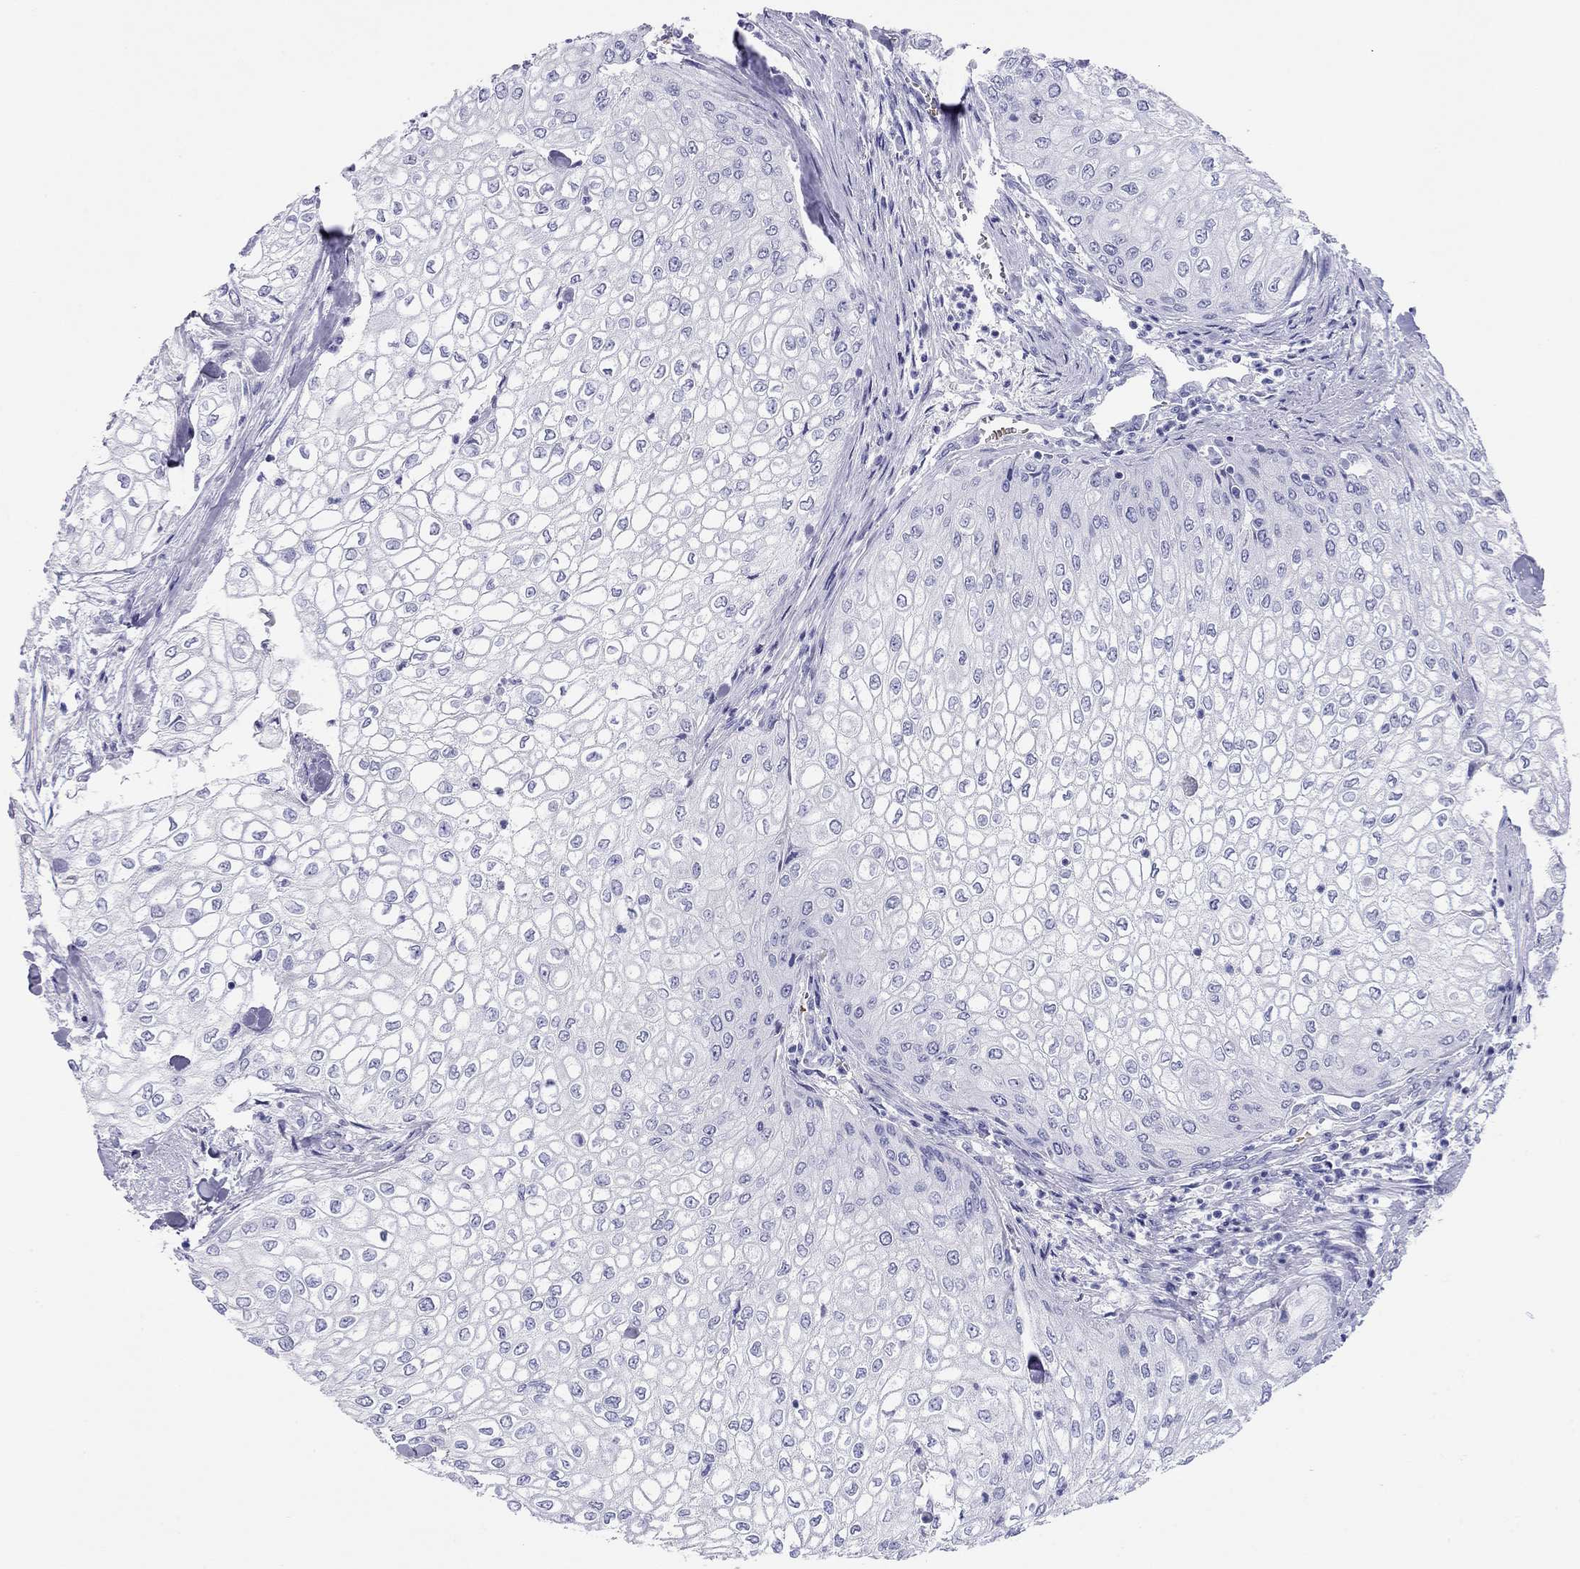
{"staining": {"intensity": "negative", "quantity": "none", "location": "none"}, "tissue": "urothelial cancer", "cell_type": "Tumor cells", "image_type": "cancer", "snomed": [{"axis": "morphology", "description": "Urothelial carcinoma, High grade"}, {"axis": "topography", "description": "Urinary bladder"}], "caption": "High magnification brightfield microscopy of high-grade urothelial carcinoma stained with DAB (3,3'-diaminobenzidine) (brown) and counterstained with hematoxylin (blue): tumor cells show no significant positivity. The staining is performed using DAB (3,3'-diaminobenzidine) brown chromogen with nuclei counter-stained in using hematoxylin.", "gene": "PTPRN", "patient": {"sex": "male", "age": 62}}